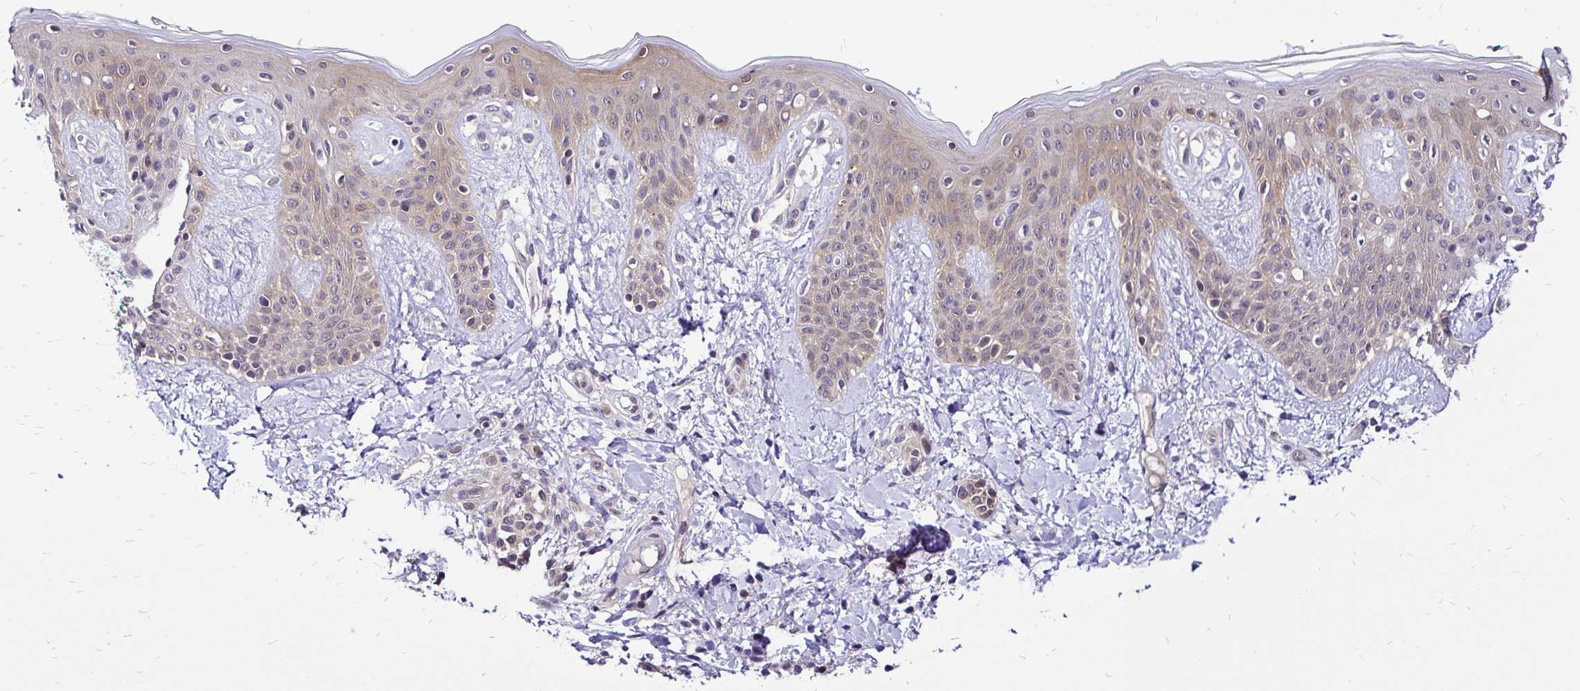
{"staining": {"intensity": "weak", "quantity": ">75%", "location": "cytoplasmic/membranous,nuclear"}, "tissue": "skin", "cell_type": "Fibroblasts", "image_type": "normal", "snomed": [{"axis": "morphology", "description": "Normal tissue, NOS"}, {"axis": "topography", "description": "Skin"}], "caption": "Protein positivity by immunohistochemistry (IHC) reveals weak cytoplasmic/membranous,nuclear staining in about >75% of fibroblasts in unremarkable skin. (DAB (3,3'-diaminobenzidine) = brown stain, brightfield microscopy at high magnification).", "gene": "UBE2M", "patient": {"sex": "male", "age": 16}}